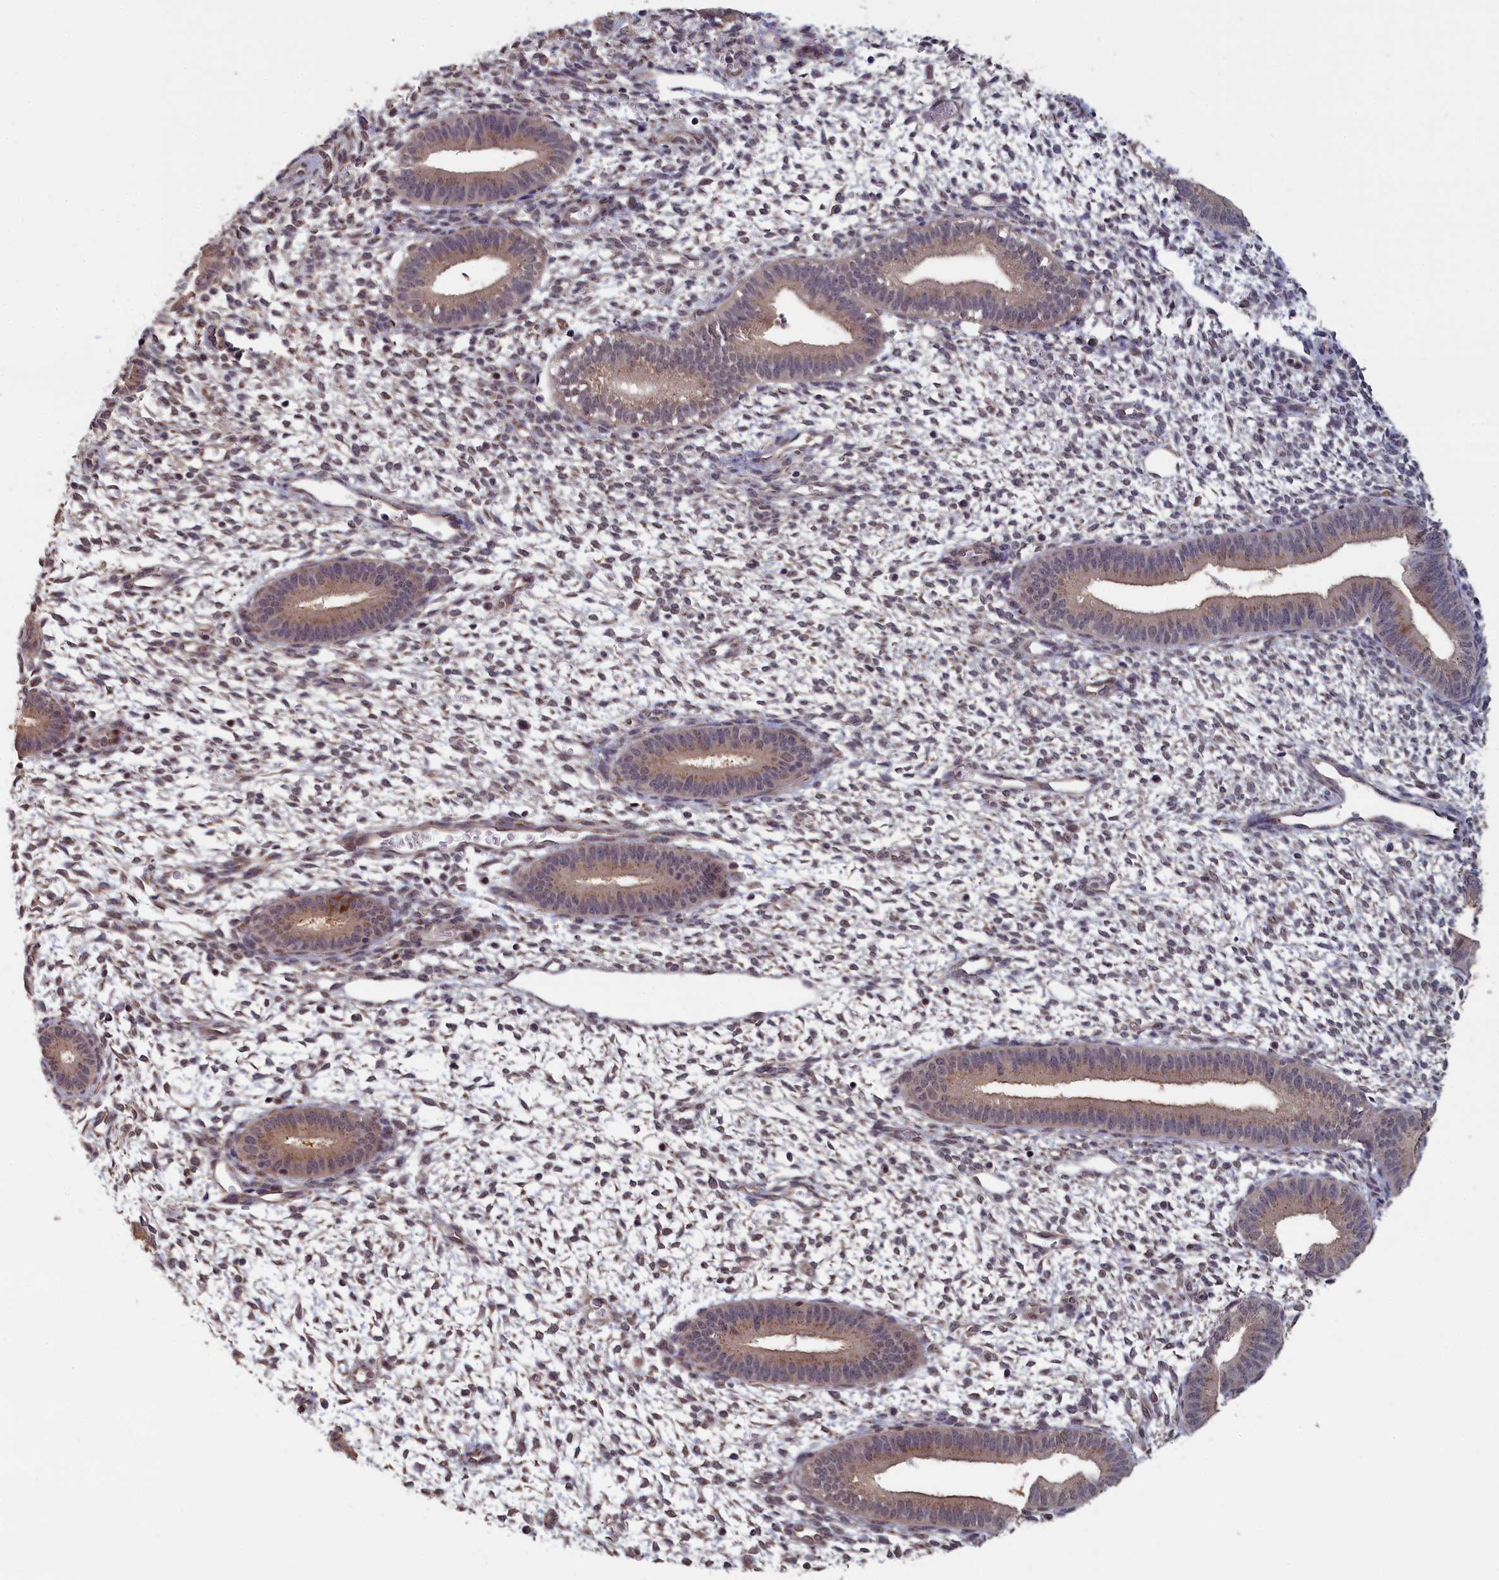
{"staining": {"intensity": "weak", "quantity": "25%-75%", "location": "nuclear"}, "tissue": "endometrium", "cell_type": "Cells in endometrial stroma", "image_type": "normal", "snomed": [{"axis": "morphology", "description": "Normal tissue, NOS"}, {"axis": "topography", "description": "Endometrium"}], "caption": "Immunohistochemical staining of unremarkable endometrium reveals weak nuclear protein expression in approximately 25%-75% of cells in endometrial stroma. (DAB (3,3'-diaminobenzidine) IHC with brightfield microscopy, high magnification).", "gene": "PIGQ", "patient": {"sex": "female", "age": 46}}